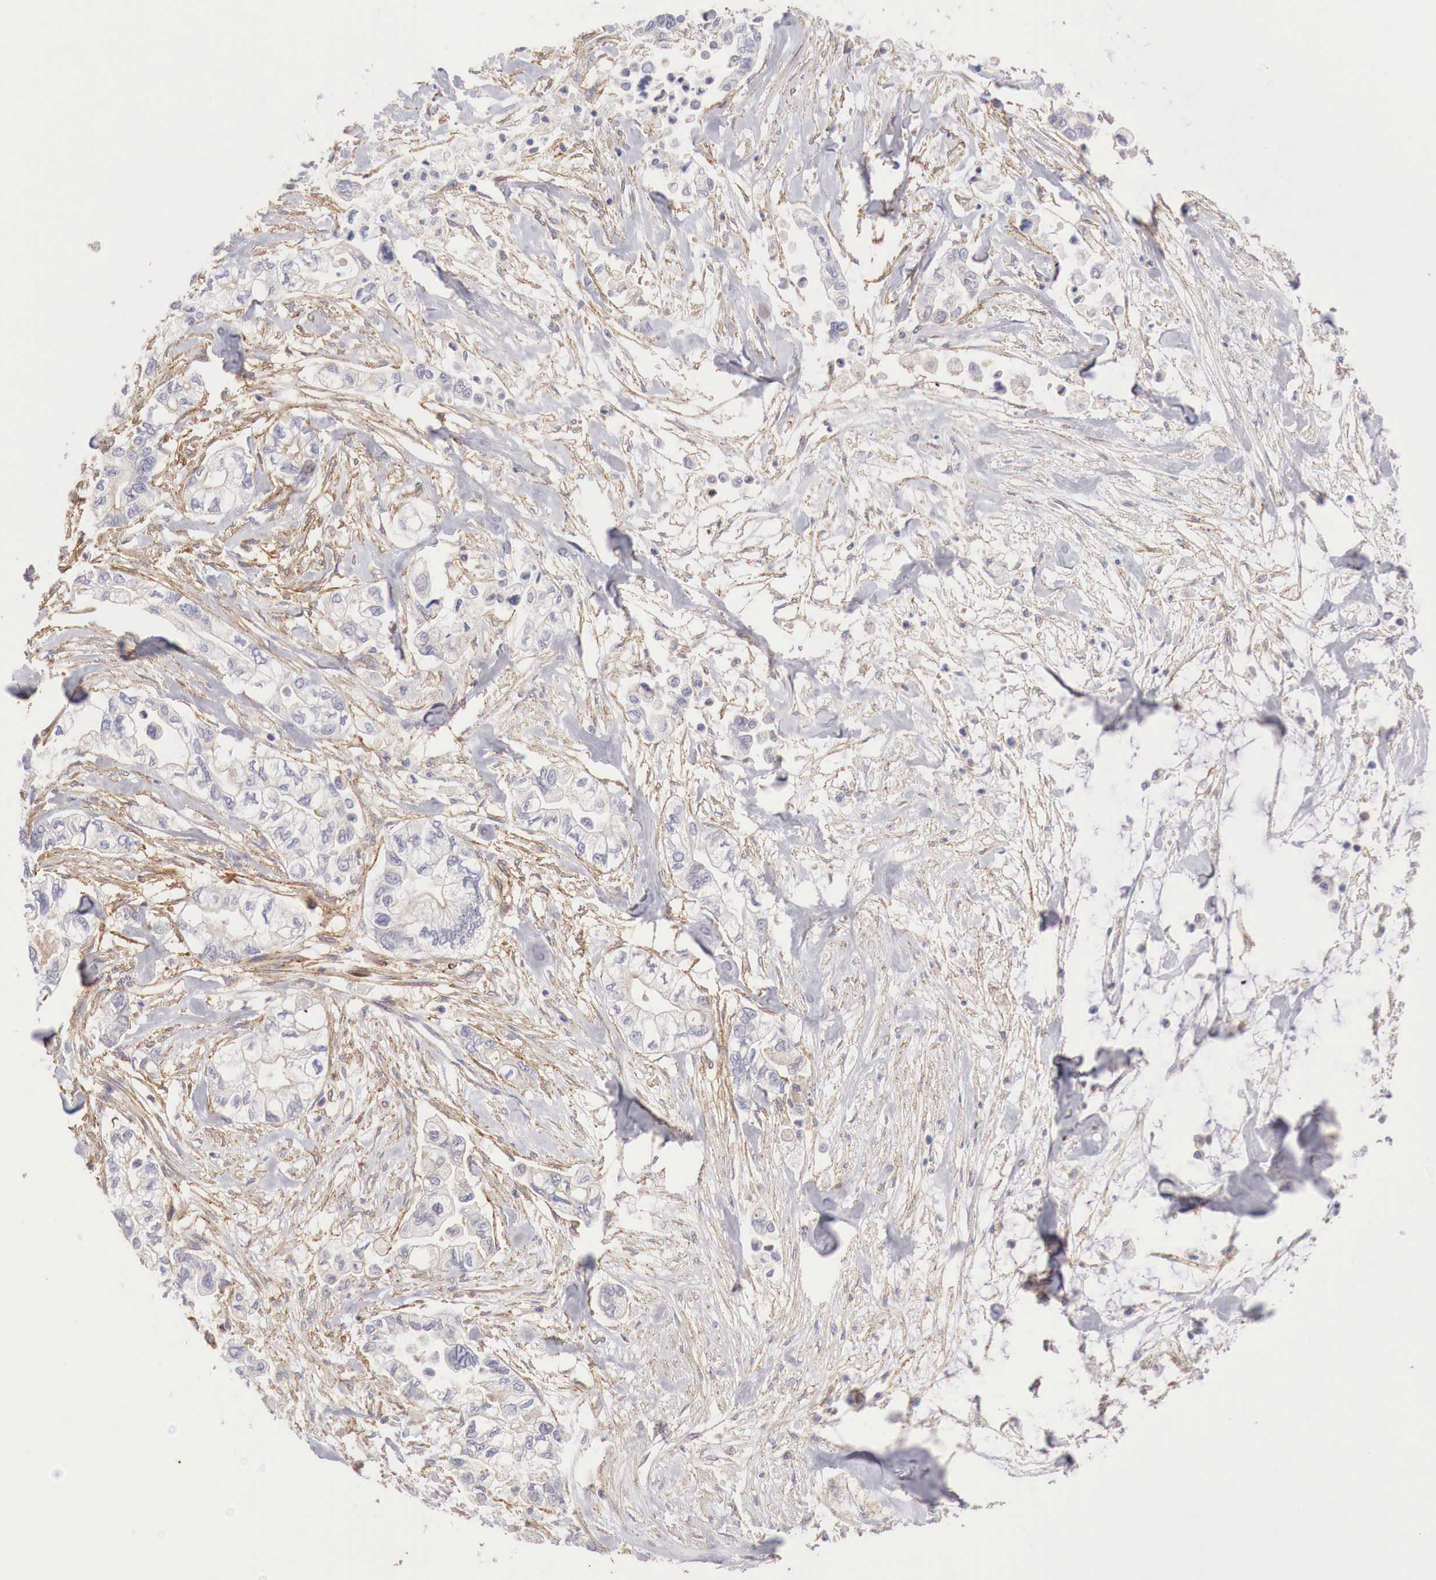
{"staining": {"intensity": "negative", "quantity": "none", "location": "none"}, "tissue": "pancreatic cancer", "cell_type": "Tumor cells", "image_type": "cancer", "snomed": [{"axis": "morphology", "description": "Adenocarcinoma, NOS"}, {"axis": "topography", "description": "Pancreas"}], "caption": "This image is of adenocarcinoma (pancreatic) stained with IHC to label a protein in brown with the nuclei are counter-stained blue. There is no staining in tumor cells.", "gene": "KLHDC7B", "patient": {"sex": "male", "age": 79}}